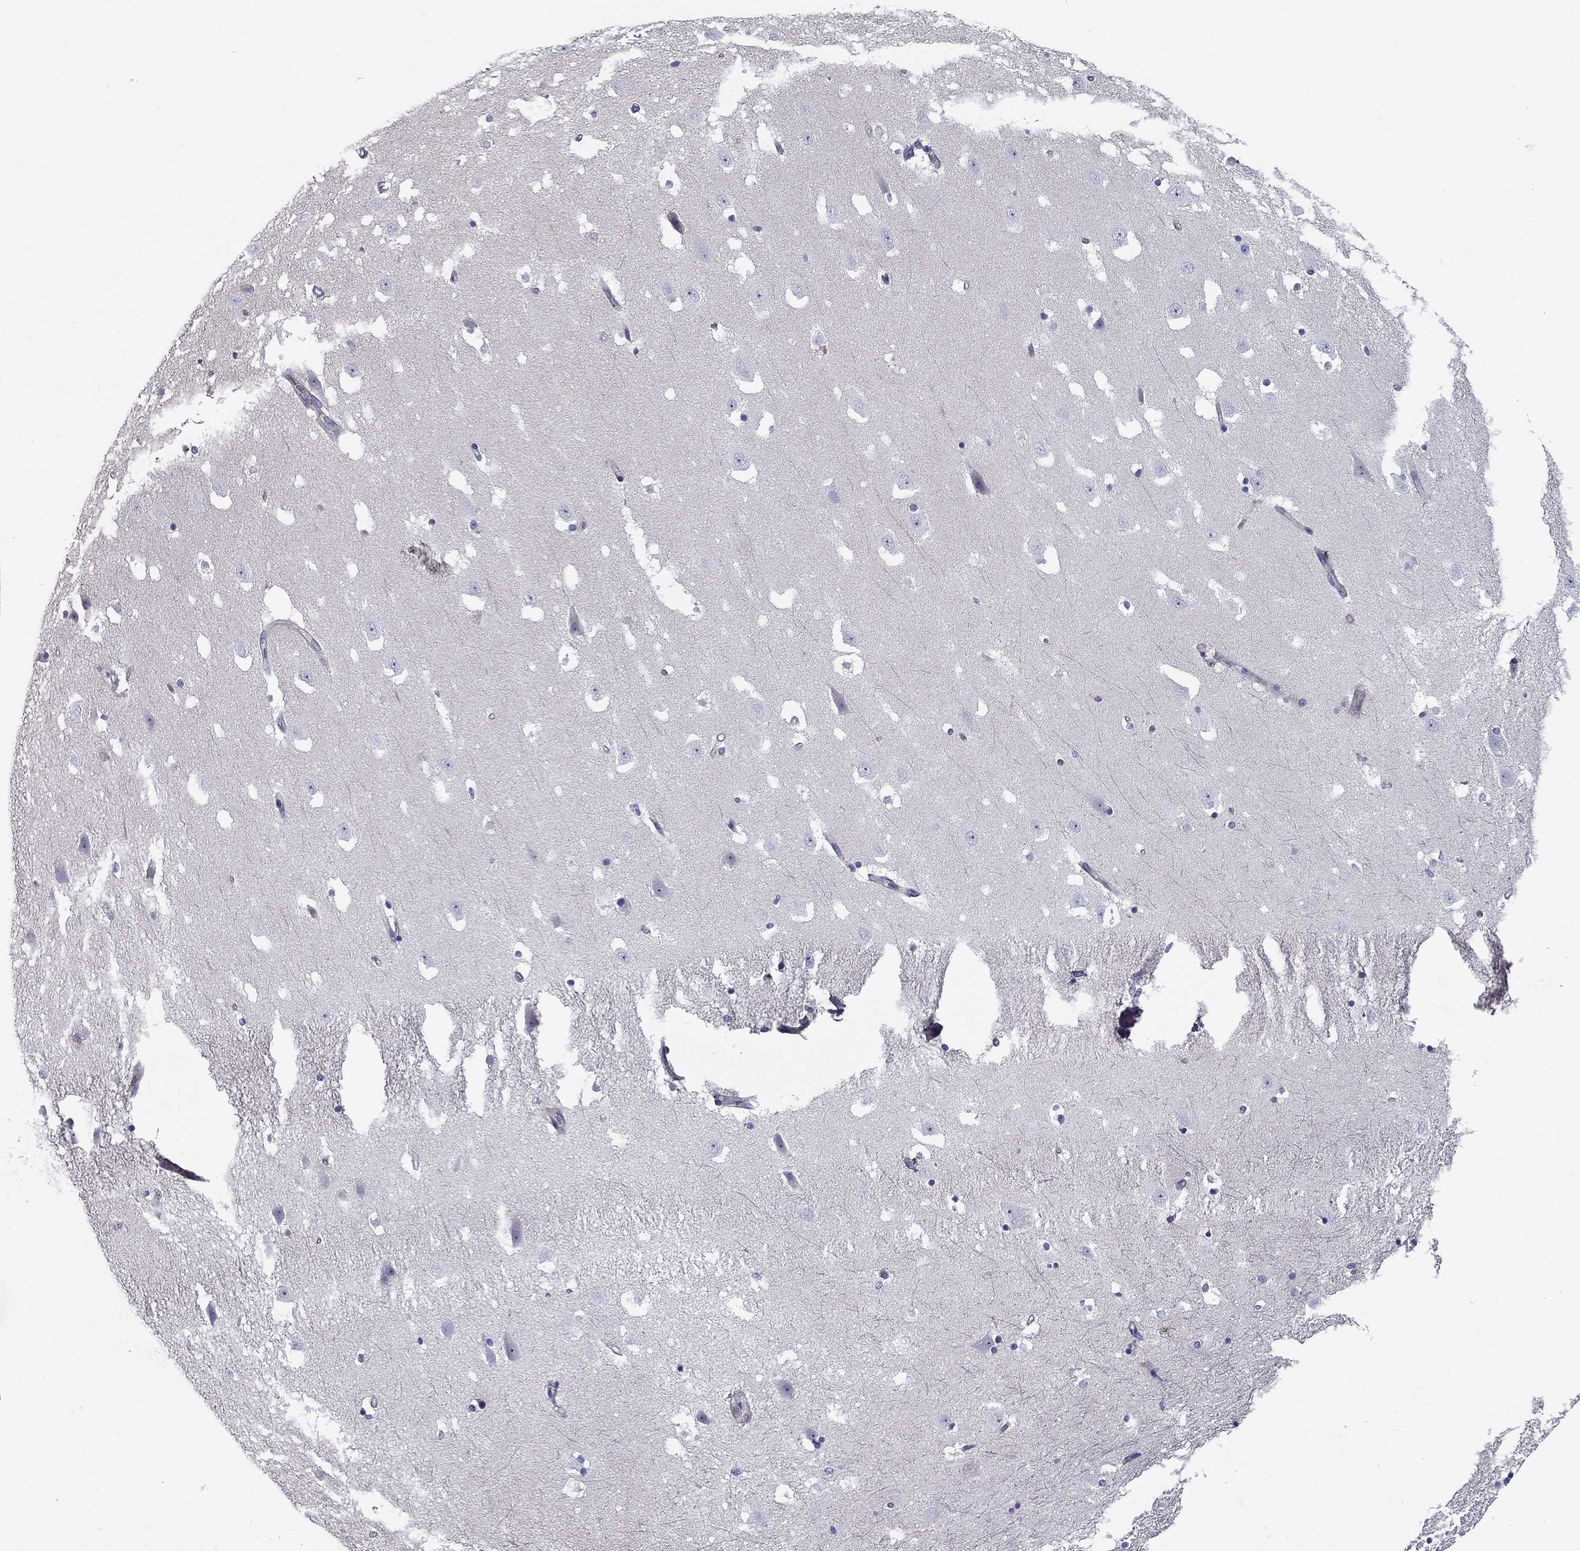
{"staining": {"intensity": "negative", "quantity": "none", "location": "none"}, "tissue": "hippocampus", "cell_type": "Glial cells", "image_type": "normal", "snomed": [{"axis": "morphology", "description": "Normal tissue, NOS"}, {"axis": "topography", "description": "Hippocampus"}], "caption": "IHC image of benign hippocampus: hippocampus stained with DAB (3,3'-diaminobenzidine) exhibits no significant protein staining in glial cells.", "gene": "SIT1", "patient": {"sex": "male", "age": 49}}